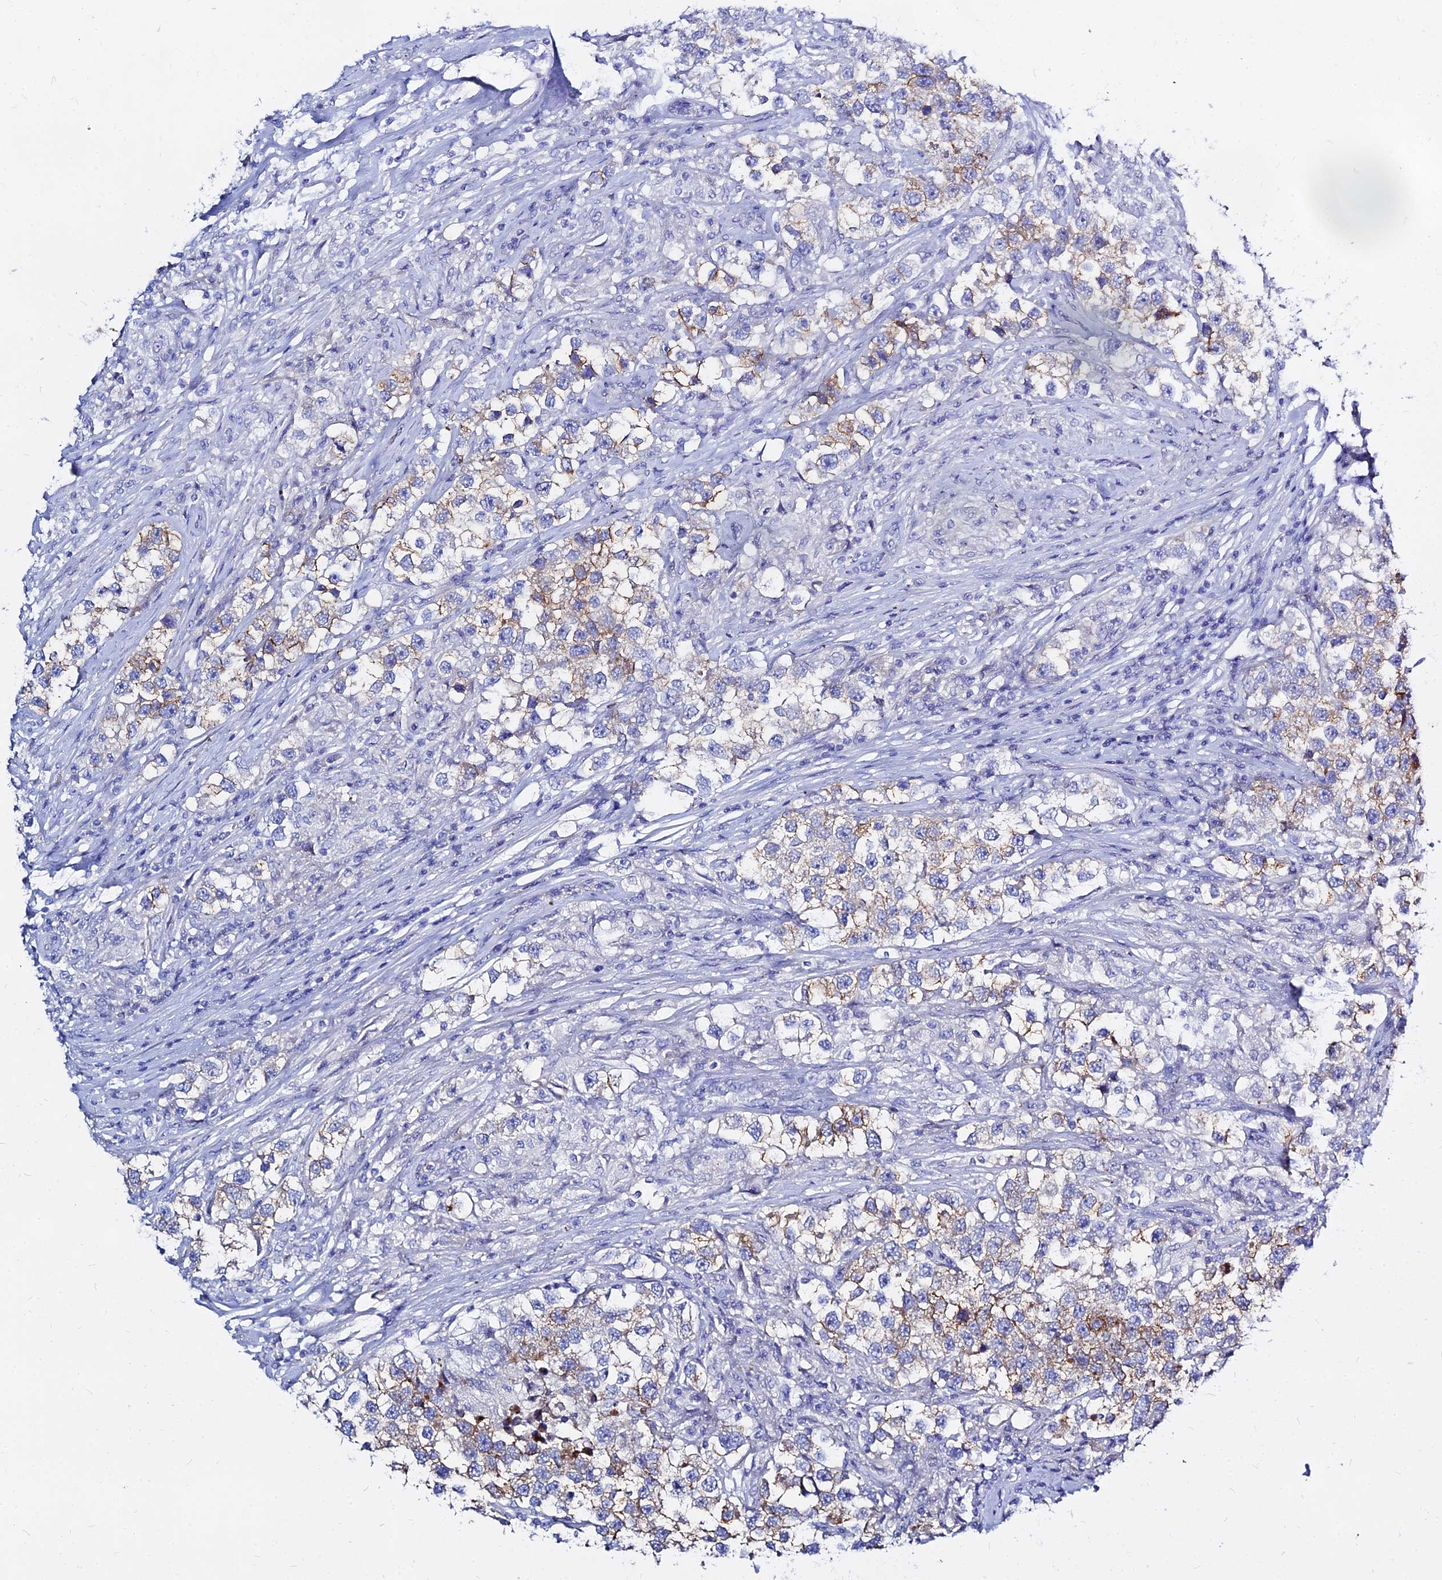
{"staining": {"intensity": "moderate", "quantity": "<25%", "location": "cytoplasmic/membranous"}, "tissue": "testis cancer", "cell_type": "Tumor cells", "image_type": "cancer", "snomed": [{"axis": "morphology", "description": "Seminoma, NOS"}, {"axis": "topography", "description": "Testis"}], "caption": "Moderate cytoplasmic/membranous staining is identified in approximately <25% of tumor cells in testis seminoma. (Stains: DAB (3,3'-diaminobenzidine) in brown, nuclei in blue, Microscopy: brightfield microscopy at high magnification).", "gene": "ZNF552", "patient": {"sex": "male", "age": 46}}